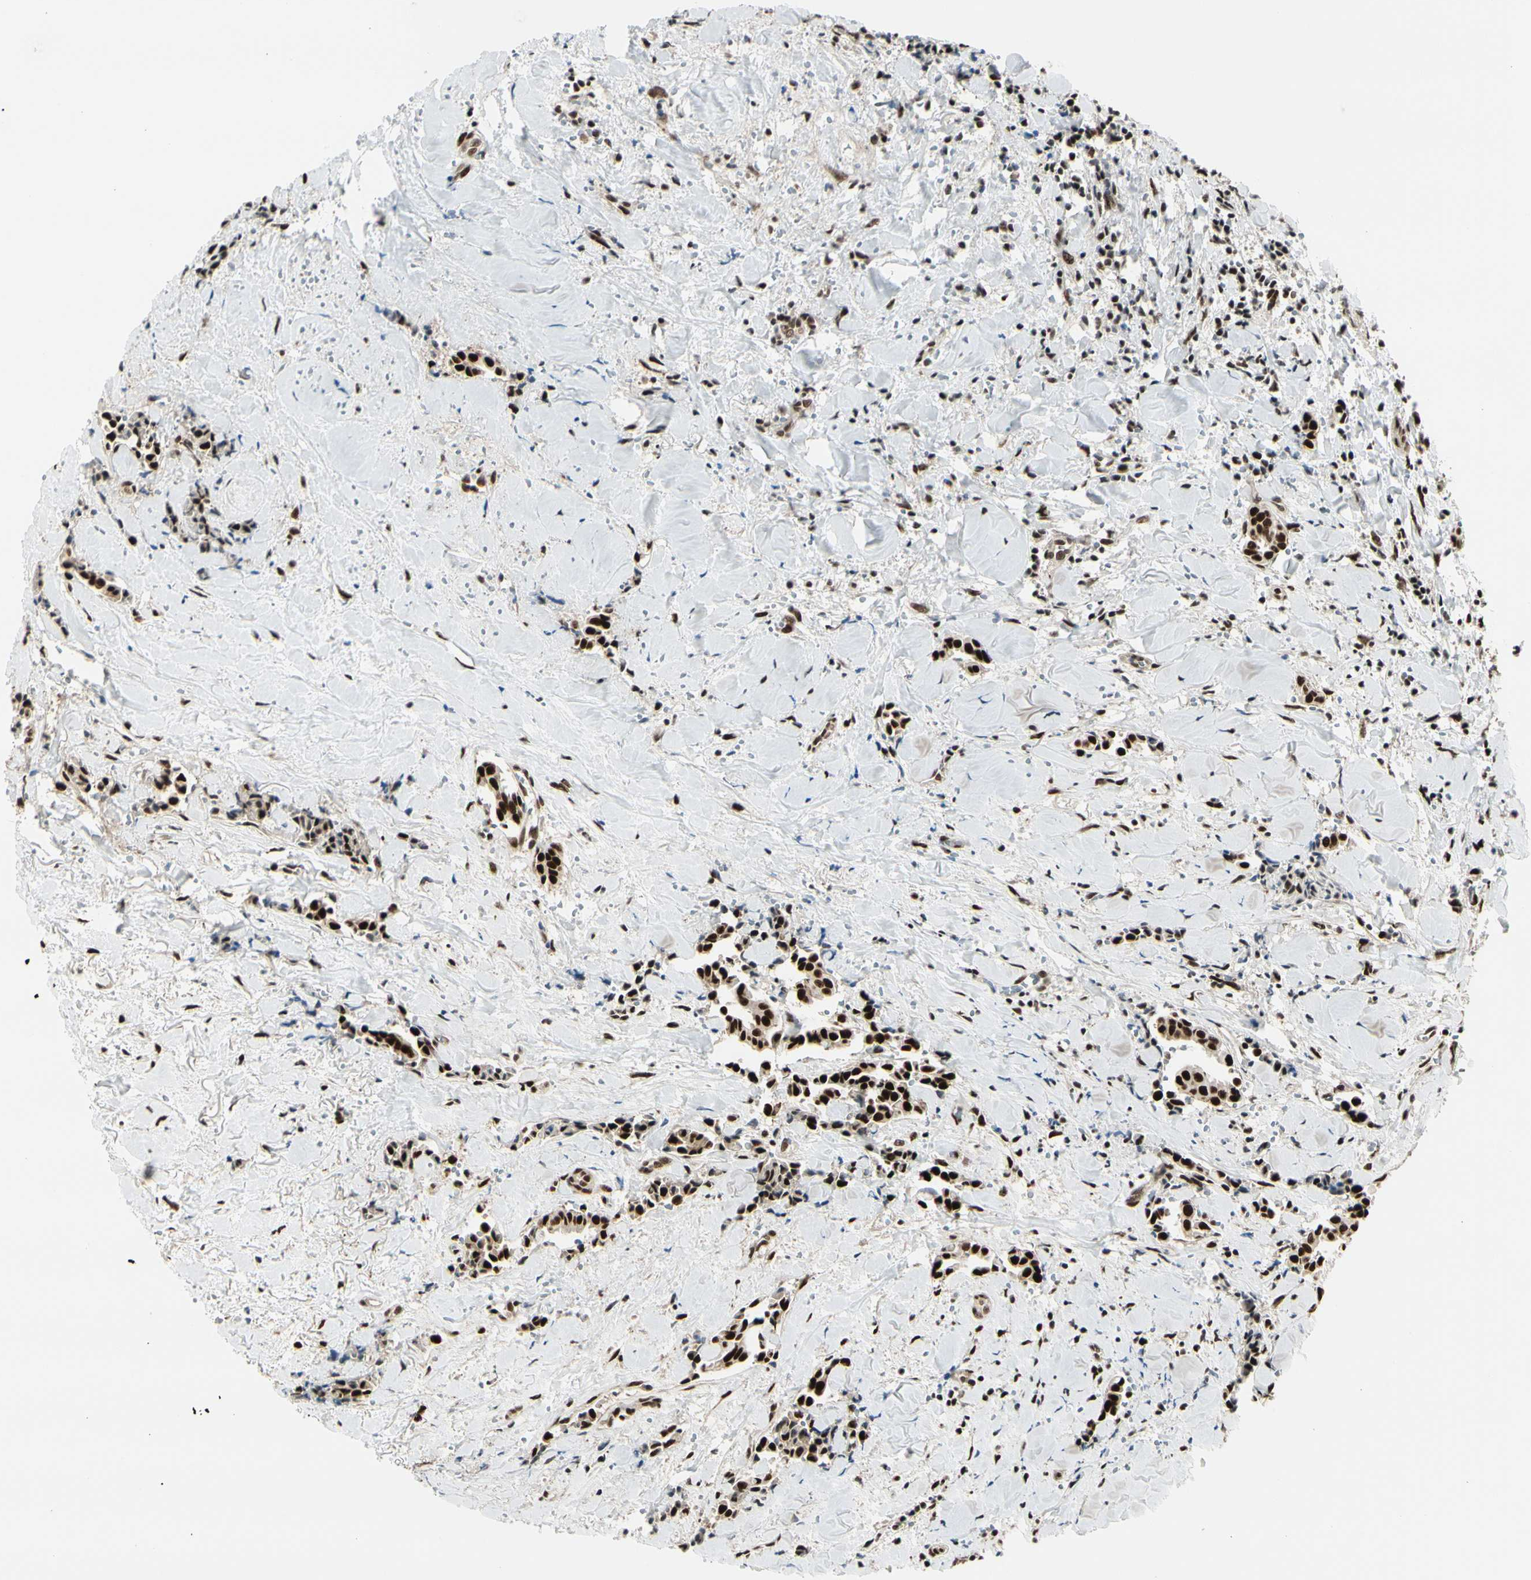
{"staining": {"intensity": "strong", "quantity": ">75%", "location": "cytoplasmic/membranous"}, "tissue": "head and neck cancer", "cell_type": "Tumor cells", "image_type": "cancer", "snomed": [{"axis": "morphology", "description": "Adenocarcinoma, NOS"}, {"axis": "topography", "description": "Salivary gland"}, {"axis": "topography", "description": "Head-Neck"}], "caption": "Immunohistochemistry (IHC) (DAB) staining of head and neck cancer reveals strong cytoplasmic/membranous protein positivity in approximately >75% of tumor cells.", "gene": "HEXIM1", "patient": {"sex": "female", "age": 59}}